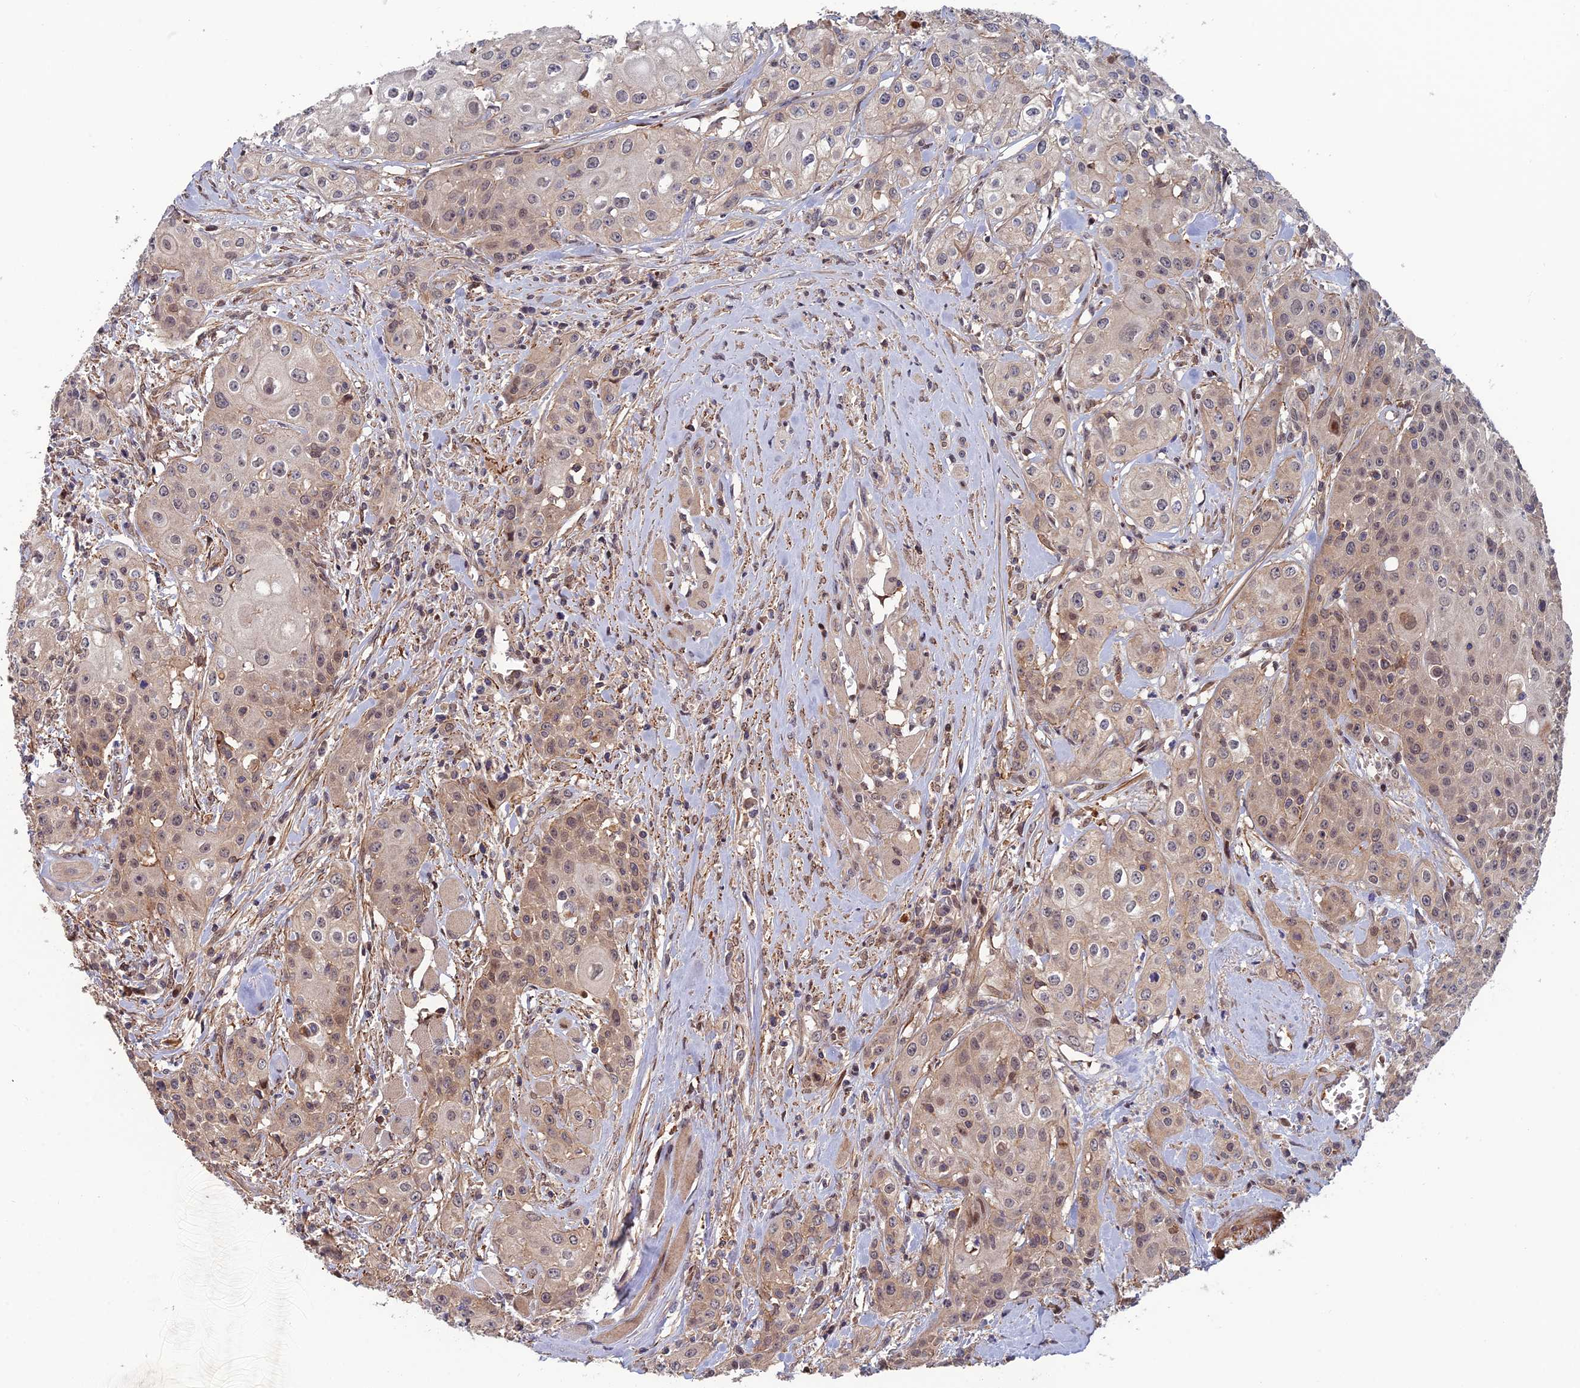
{"staining": {"intensity": "moderate", "quantity": "<25%", "location": "cytoplasmic/membranous,nuclear"}, "tissue": "head and neck cancer", "cell_type": "Tumor cells", "image_type": "cancer", "snomed": [{"axis": "morphology", "description": "Squamous cell carcinoma, NOS"}, {"axis": "topography", "description": "Oral tissue"}, {"axis": "topography", "description": "Head-Neck"}], "caption": "Protein staining of head and neck cancer tissue displays moderate cytoplasmic/membranous and nuclear positivity in about <25% of tumor cells. (IHC, brightfield microscopy, high magnification).", "gene": "CCDC183", "patient": {"sex": "female", "age": 82}}